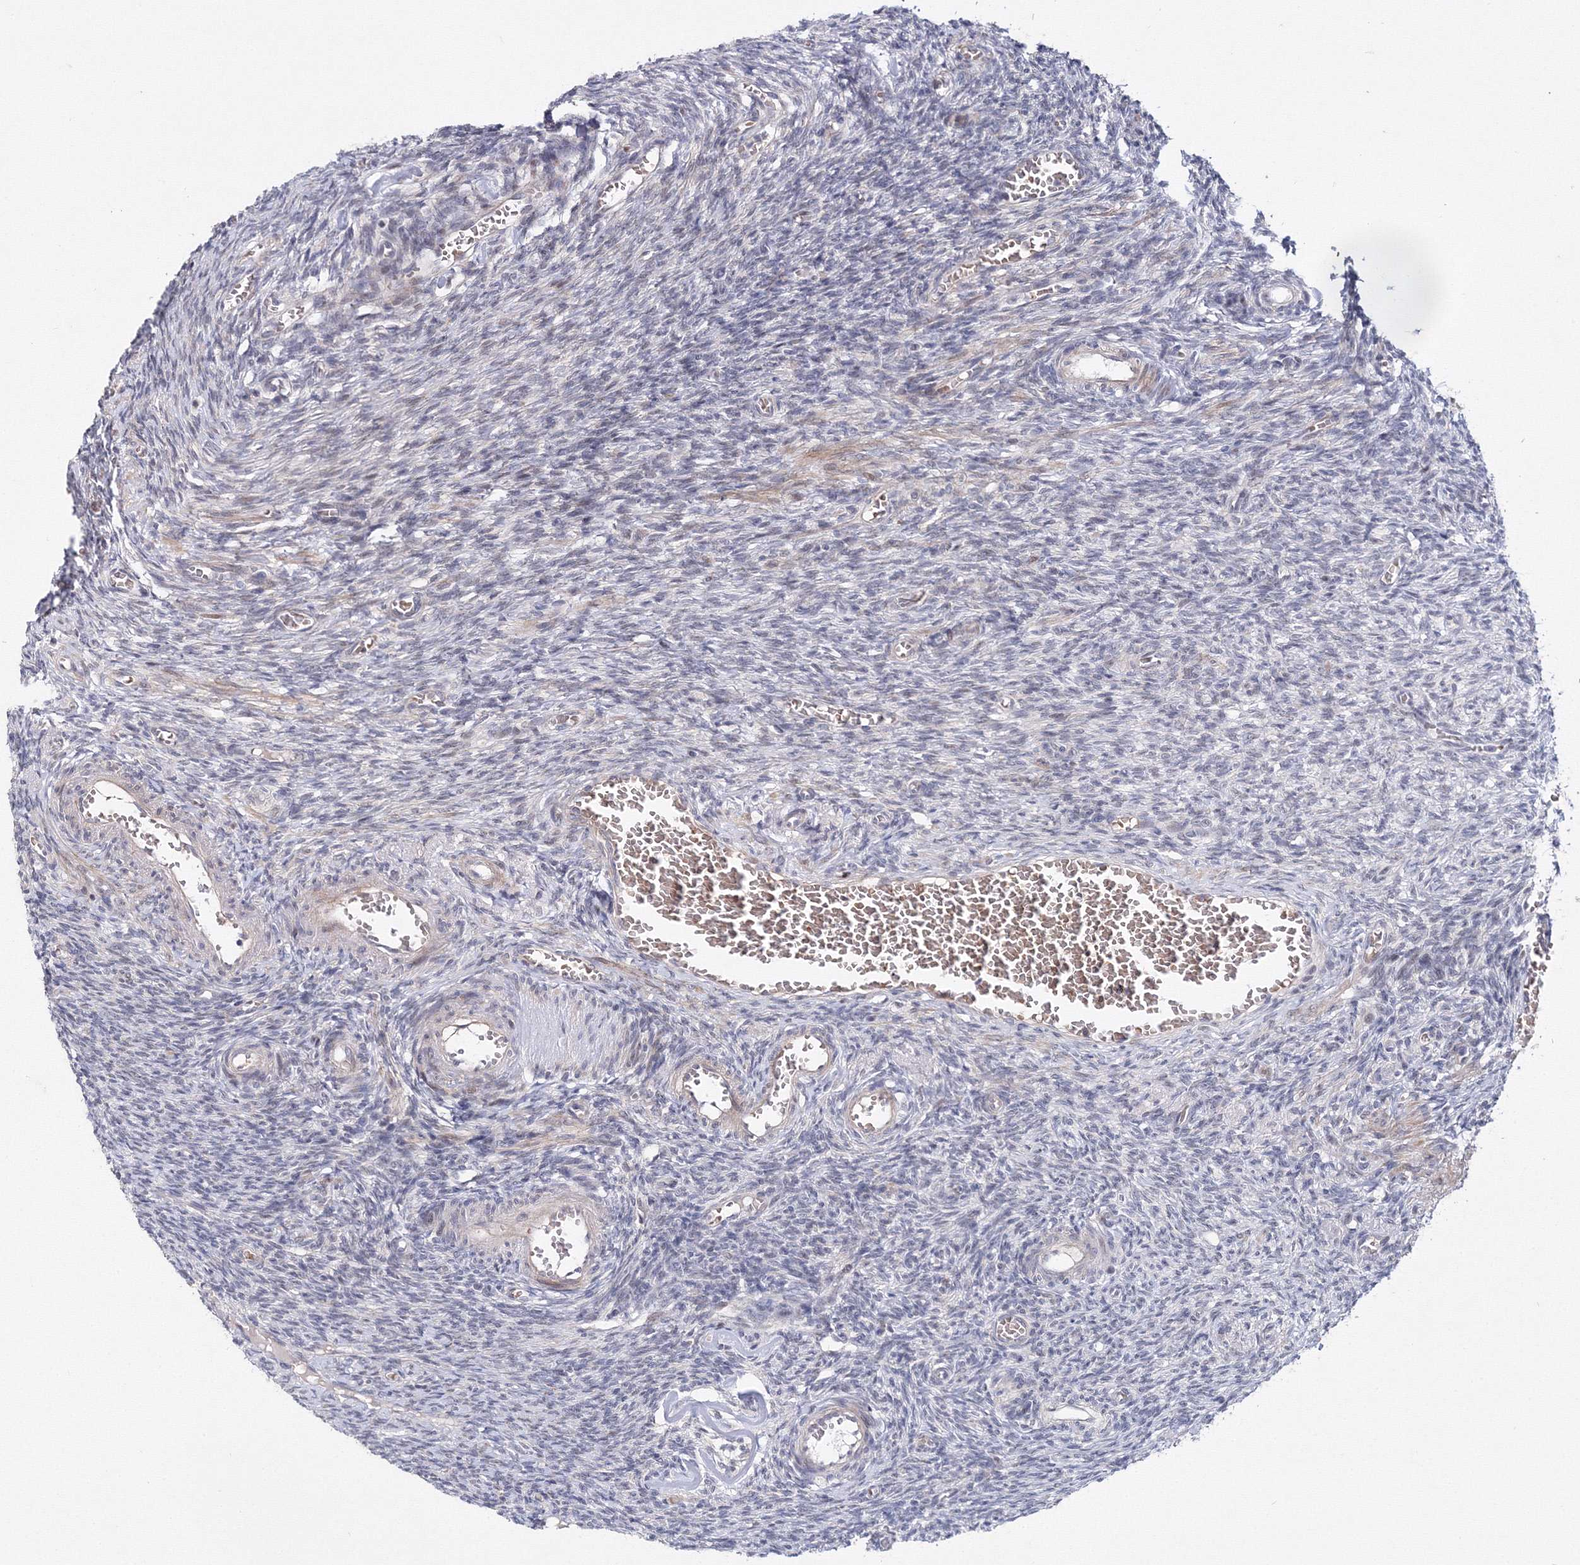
{"staining": {"intensity": "weak", "quantity": ">75%", "location": "cytoplasmic/membranous"}, "tissue": "ovary", "cell_type": "Follicle cells", "image_type": "normal", "snomed": [{"axis": "morphology", "description": "Normal tissue, NOS"}, {"axis": "topography", "description": "Ovary"}], "caption": "Follicle cells reveal weak cytoplasmic/membranous staining in about >75% of cells in normal ovary. Using DAB (3,3'-diaminobenzidine) (brown) and hematoxylin (blue) stains, captured at high magnification using brightfield microscopy.", "gene": "C11orf52", "patient": {"sex": "female", "age": 27}}